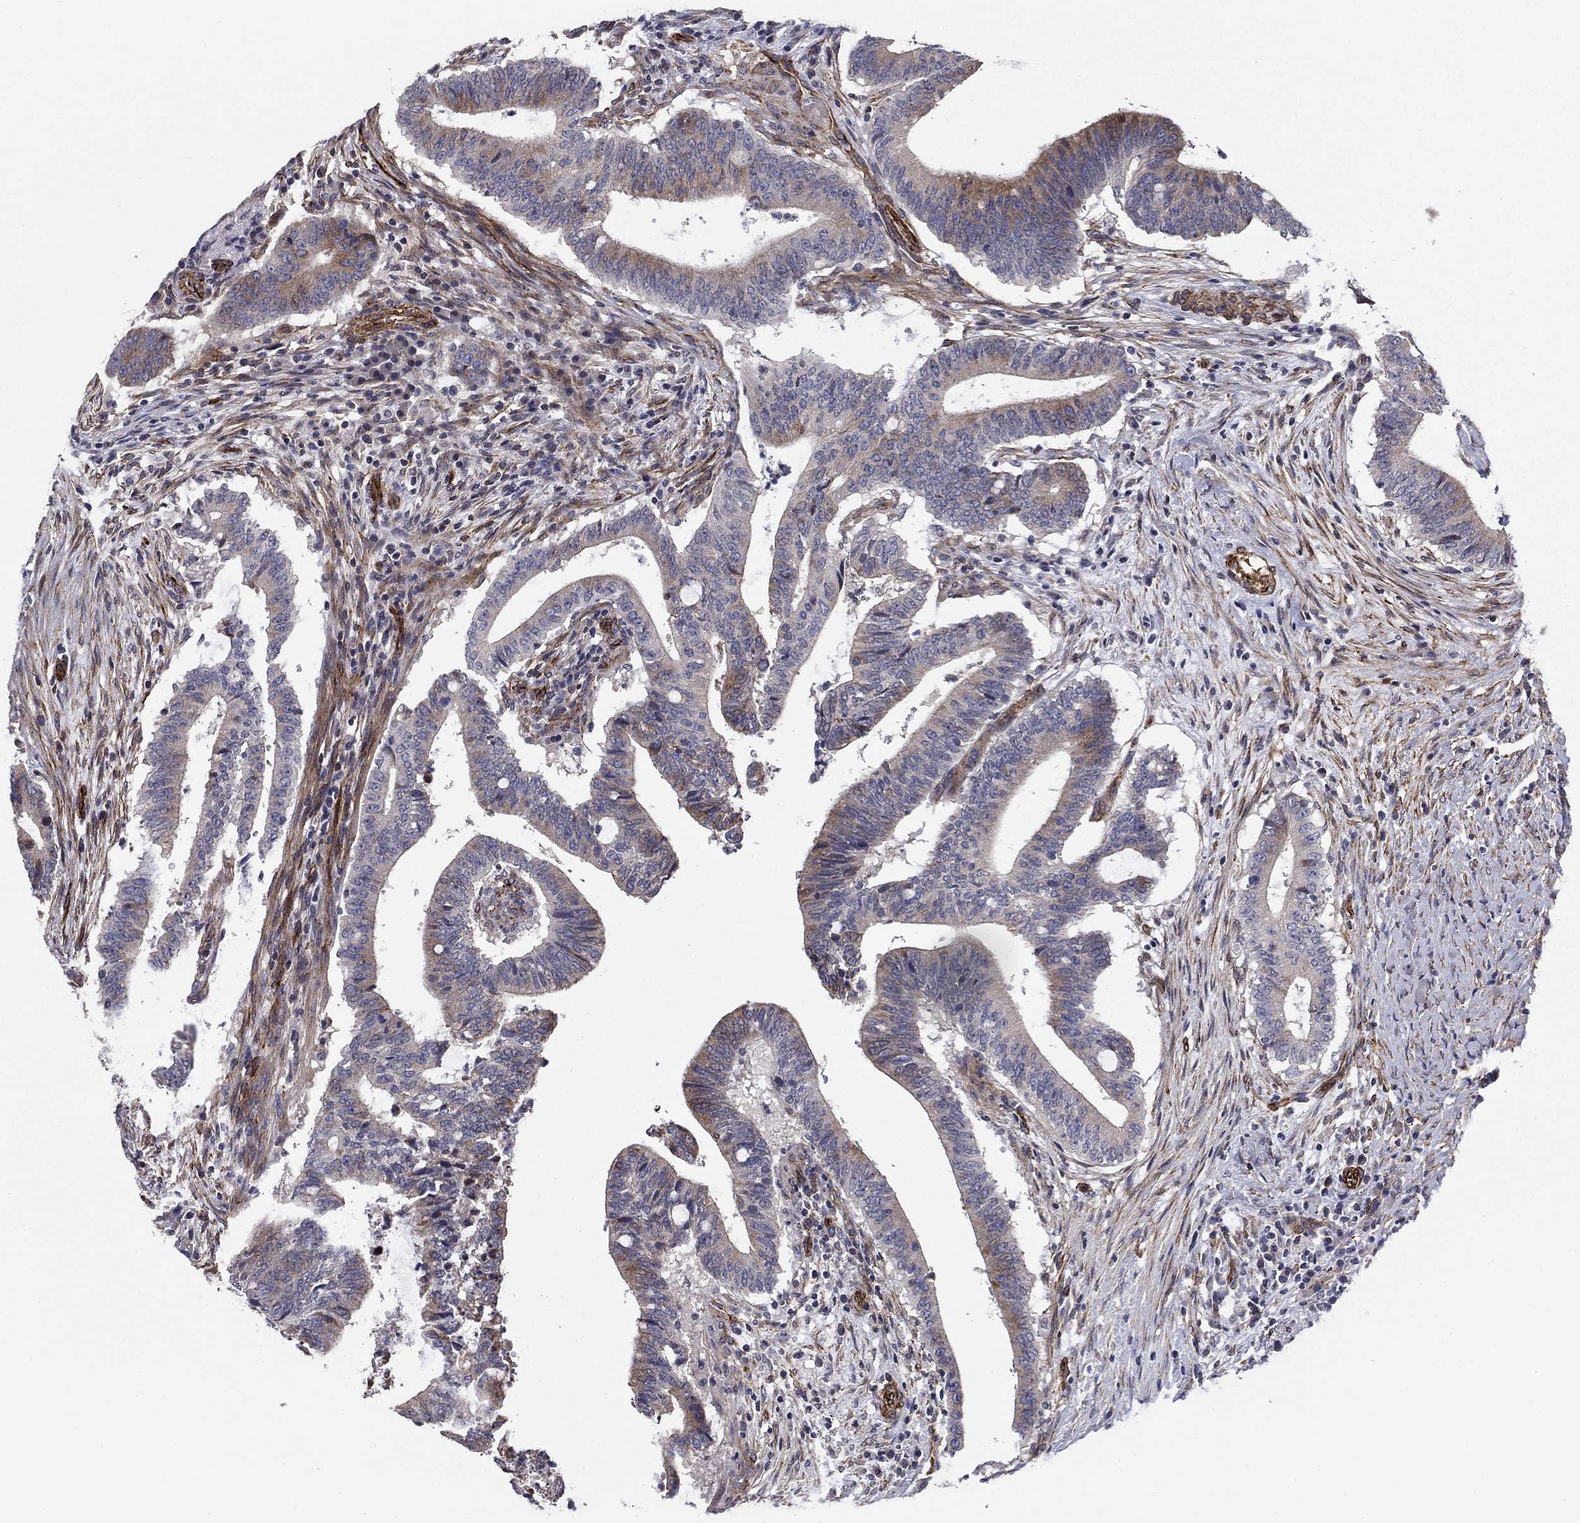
{"staining": {"intensity": "moderate", "quantity": "<25%", "location": "cytoplasmic/membranous"}, "tissue": "colorectal cancer", "cell_type": "Tumor cells", "image_type": "cancer", "snomed": [{"axis": "morphology", "description": "Adenocarcinoma, NOS"}, {"axis": "topography", "description": "Colon"}], "caption": "The image exhibits a brown stain indicating the presence of a protein in the cytoplasmic/membranous of tumor cells in colorectal cancer (adenocarcinoma).", "gene": "SYNC", "patient": {"sex": "female", "age": 43}}